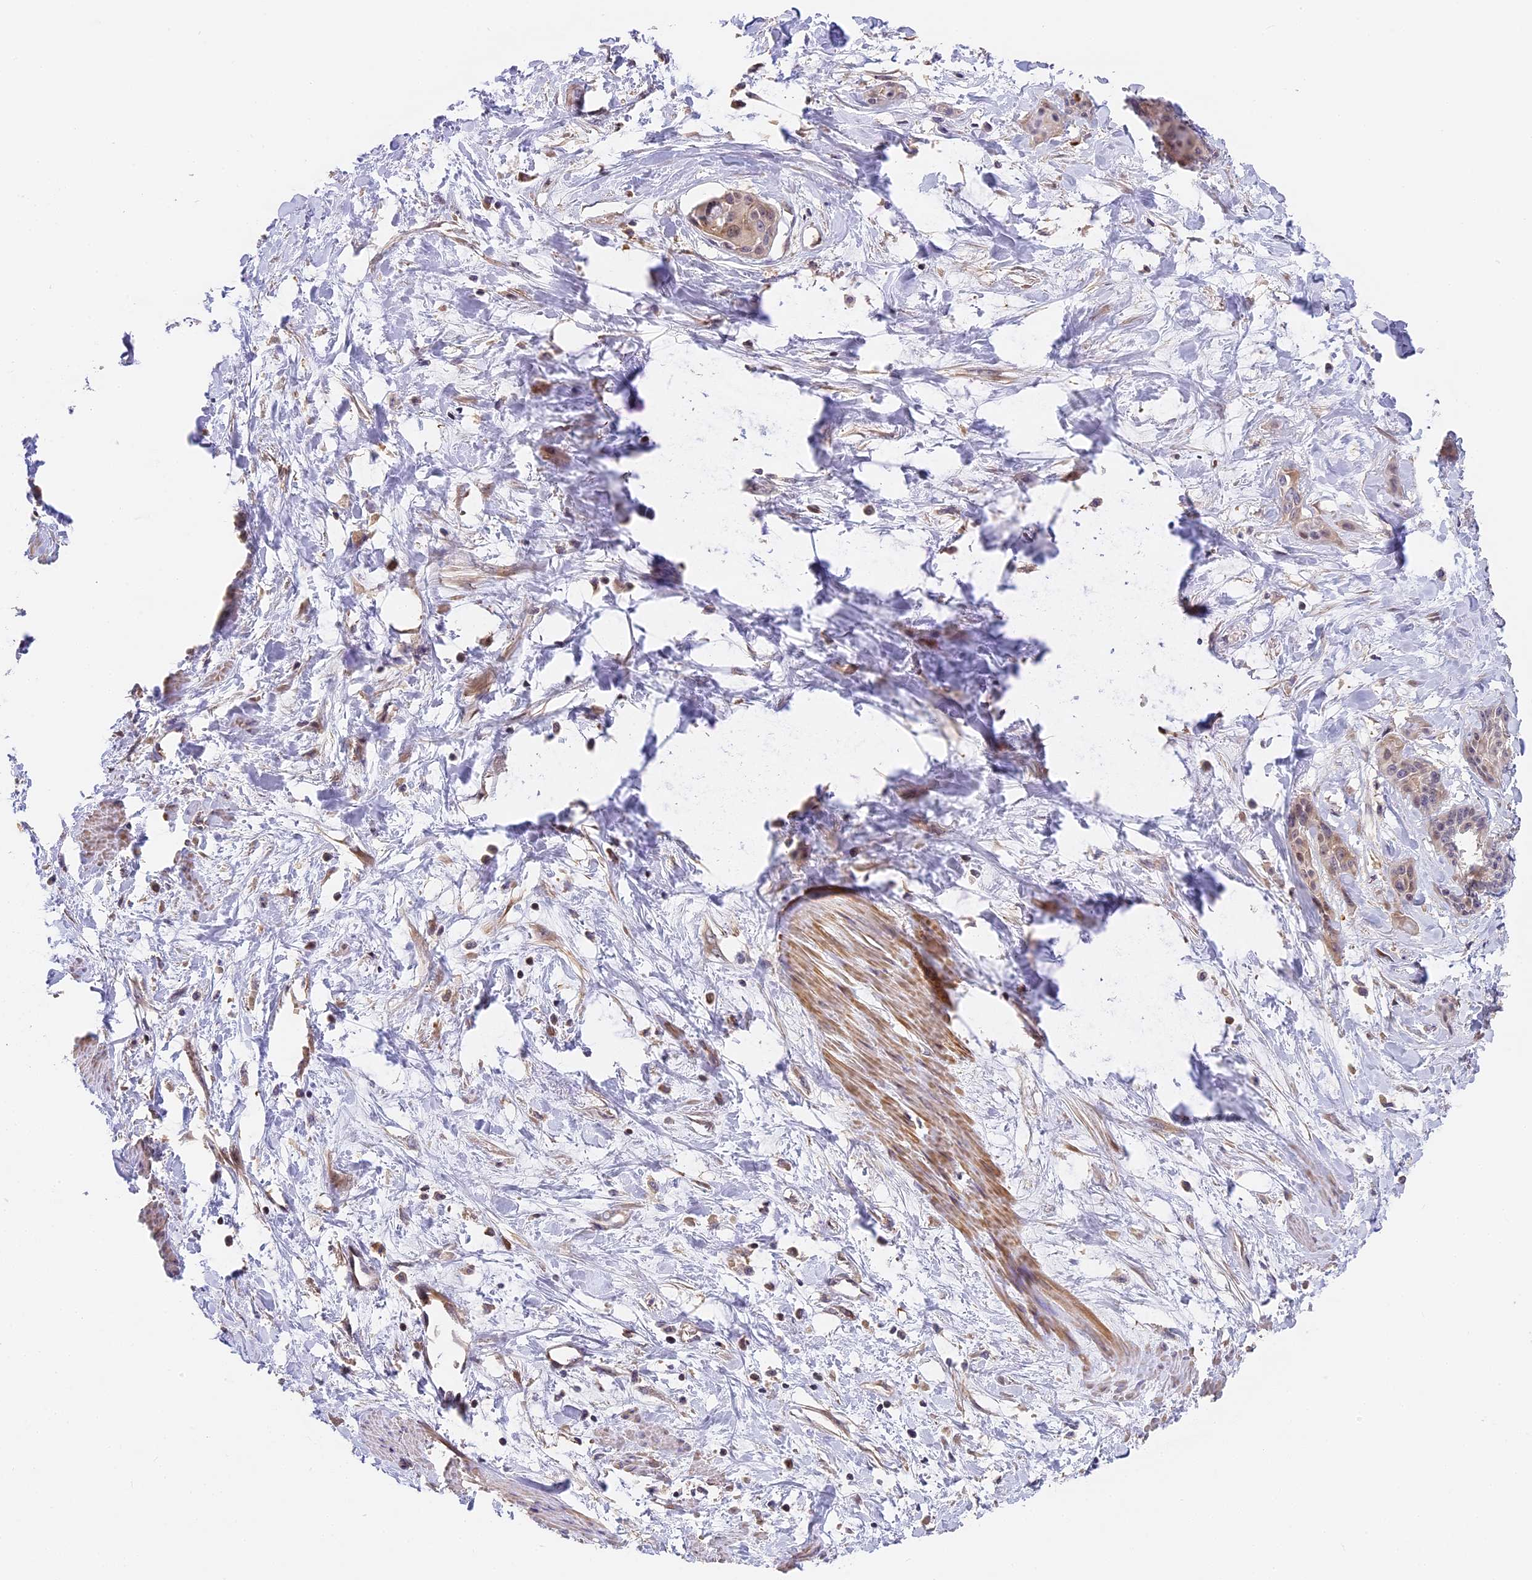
{"staining": {"intensity": "weak", "quantity": "<25%", "location": "cytoplasmic/membranous,nuclear"}, "tissue": "cervical cancer", "cell_type": "Tumor cells", "image_type": "cancer", "snomed": [{"axis": "morphology", "description": "Squamous cell carcinoma, NOS"}, {"axis": "topography", "description": "Cervix"}], "caption": "Squamous cell carcinoma (cervical) stained for a protein using IHC displays no staining tumor cells.", "gene": "ARHGAP17", "patient": {"sex": "female", "age": 57}}